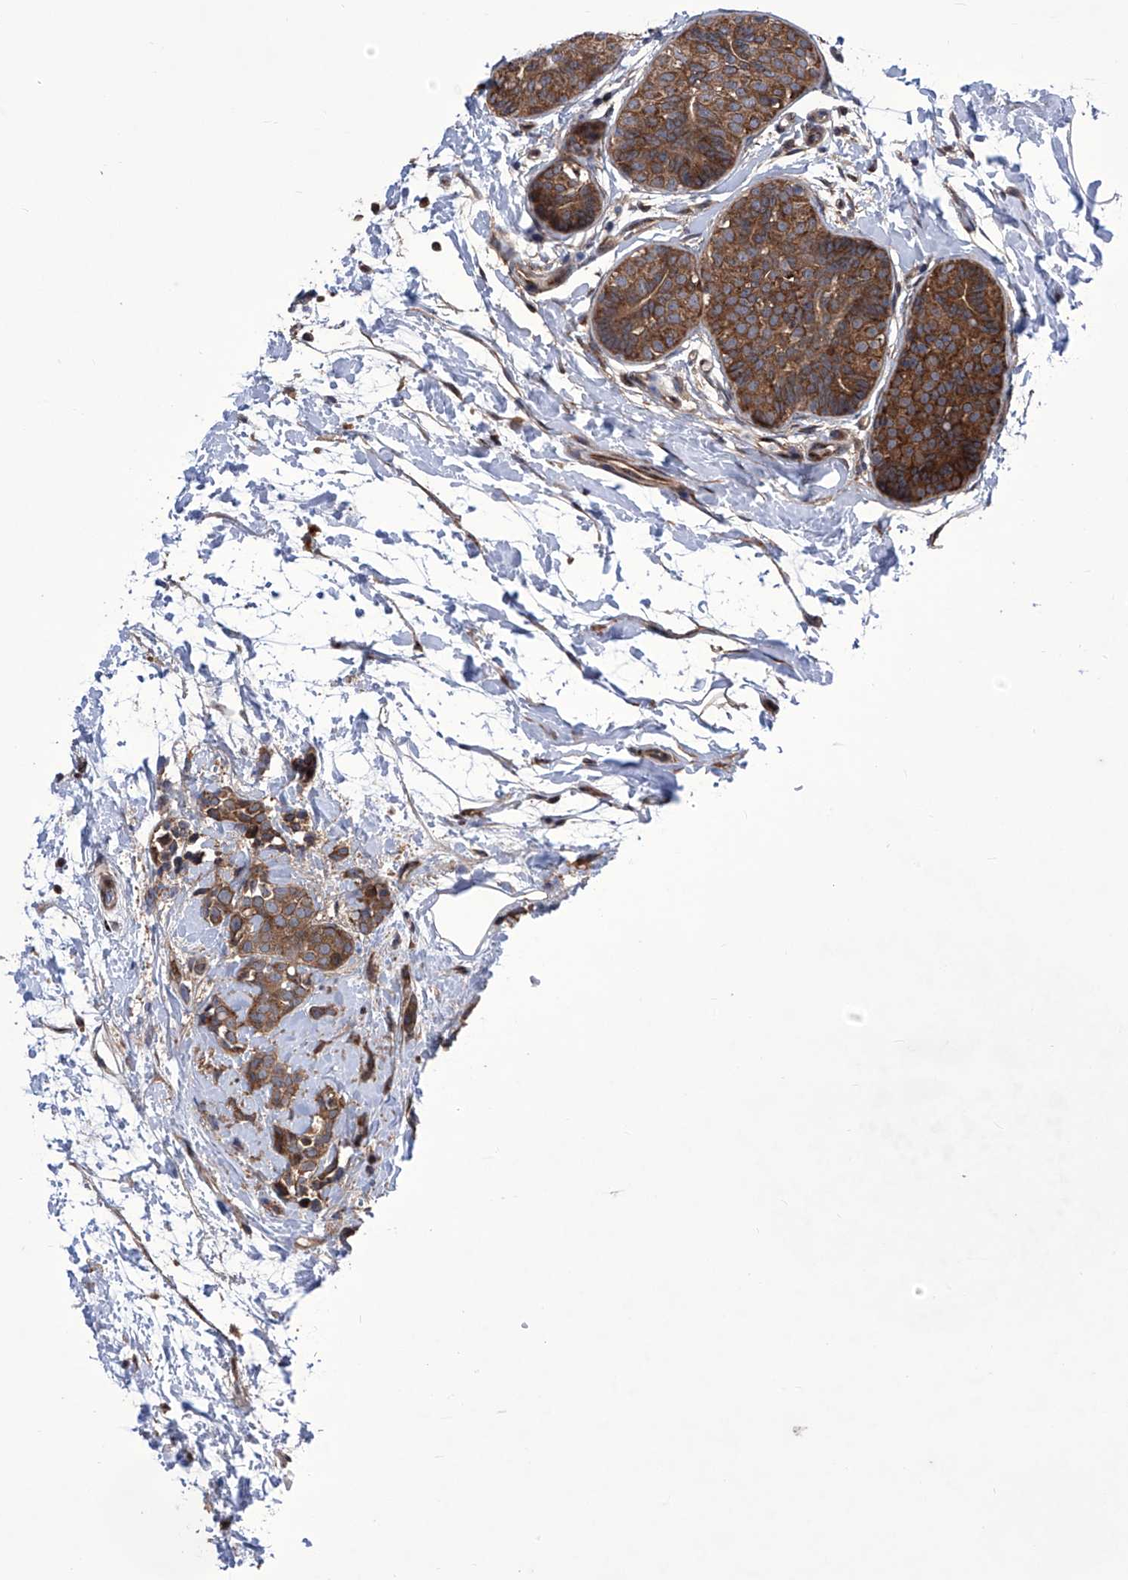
{"staining": {"intensity": "strong", "quantity": ">75%", "location": "cytoplasmic/membranous"}, "tissue": "breast cancer", "cell_type": "Tumor cells", "image_type": "cancer", "snomed": [{"axis": "morphology", "description": "Lobular carcinoma, in situ"}, {"axis": "morphology", "description": "Lobular carcinoma"}, {"axis": "topography", "description": "Breast"}], "caption": "Immunohistochemistry (IHC) staining of breast cancer (lobular carcinoma), which exhibits high levels of strong cytoplasmic/membranous staining in about >75% of tumor cells indicating strong cytoplasmic/membranous protein staining. The staining was performed using DAB (brown) for protein detection and nuclei were counterstained in hematoxylin (blue).", "gene": "KTI12", "patient": {"sex": "female", "age": 41}}